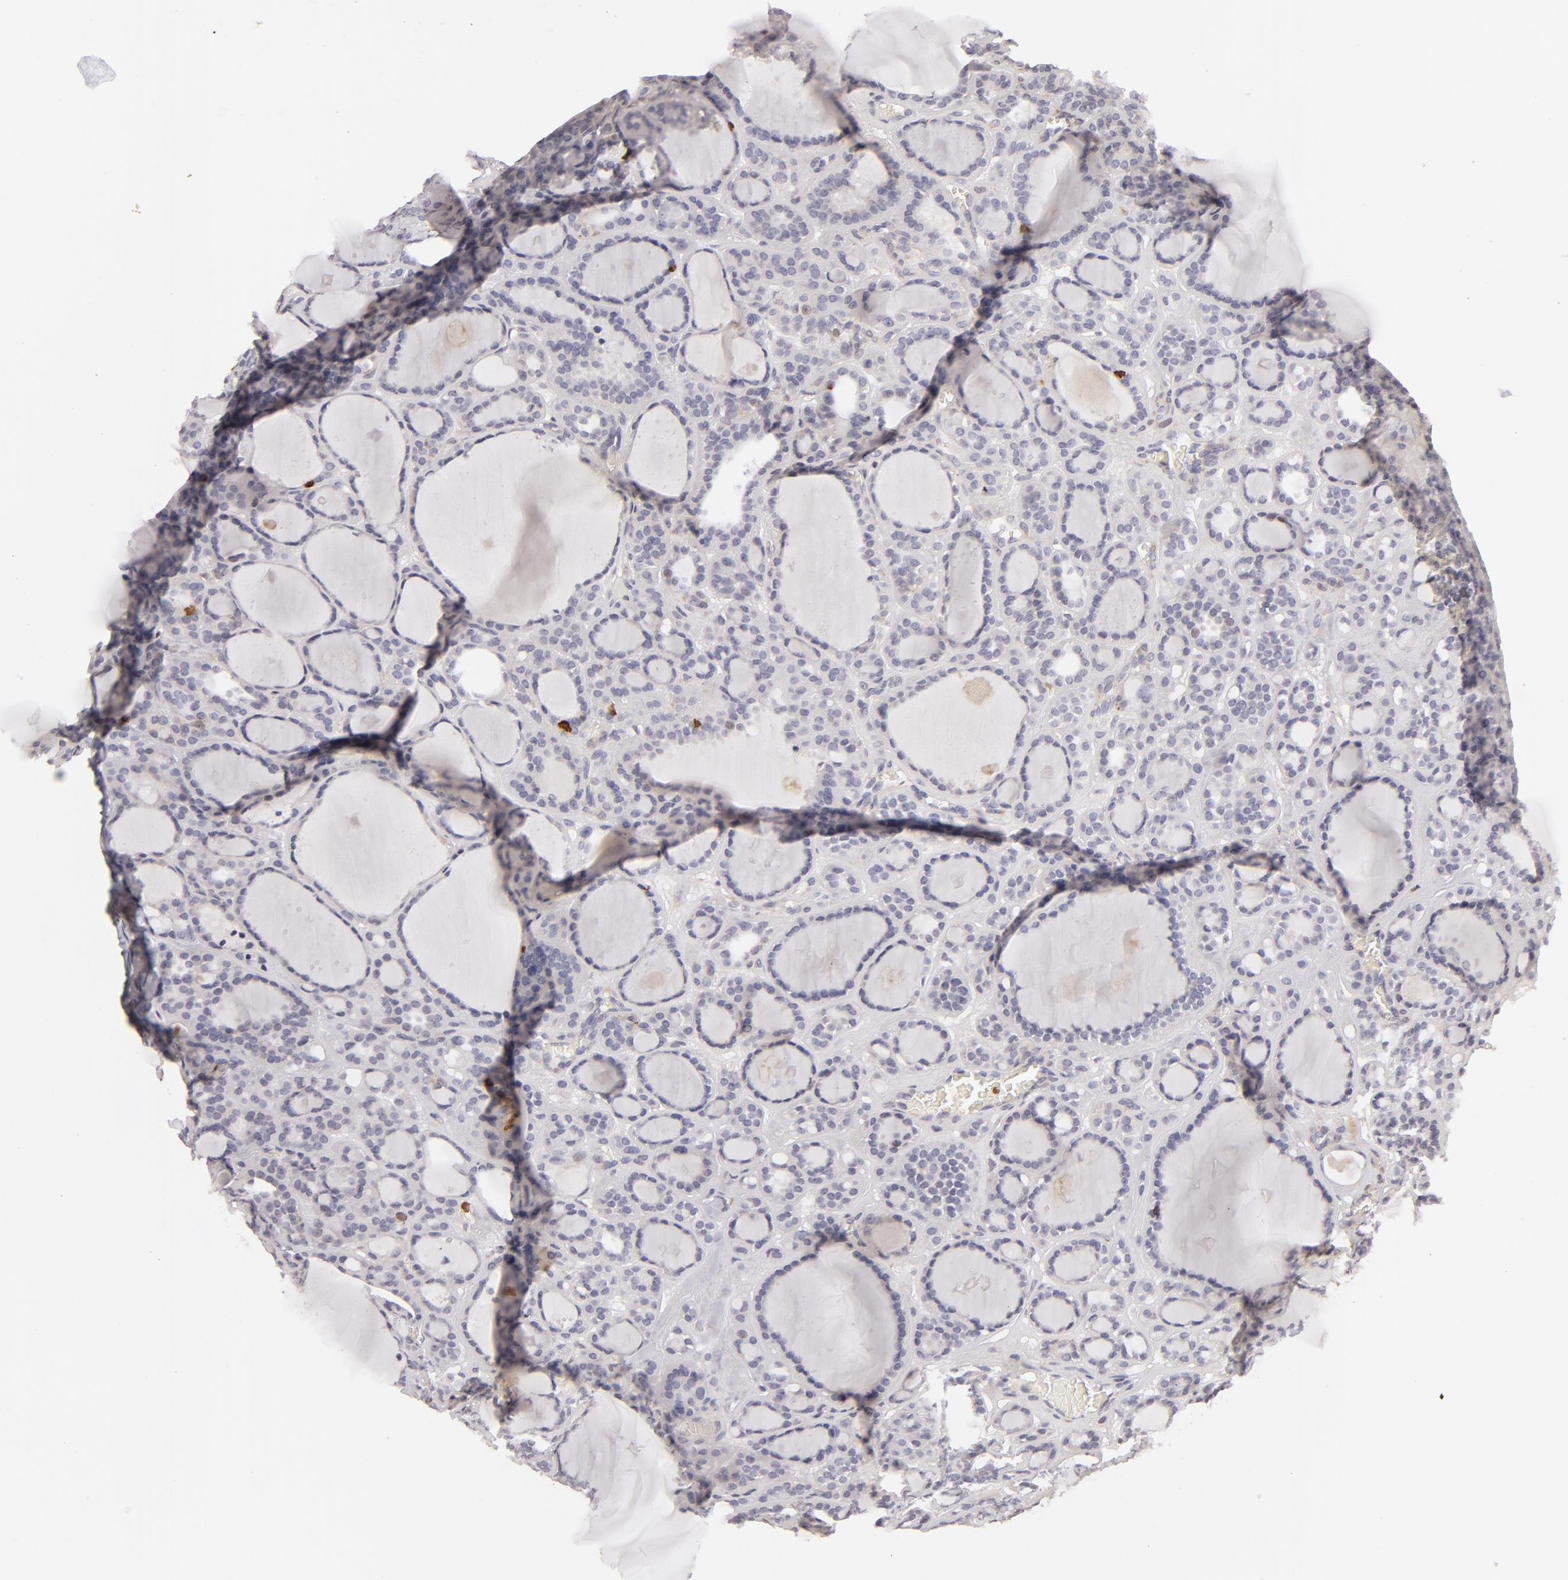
{"staining": {"intensity": "negative", "quantity": "none", "location": "none"}, "tissue": "thyroid cancer", "cell_type": "Tumor cells", "image_type": "cancer", "snomed": [{"axis": "morphology", "description": "Follicular adenoma carcinoma, NOS"}, {"axis": "topography", "description": "Thyroid gland"}], "caption": "Immunohistochemistry micrograph of thyroid cancer (follicular adenoma carcinoma) stained for a protein (brown), which shows no expression in tumor cells.", "gene": "APOBEC3G", "patient": {"sex": "female", "age": 71}}